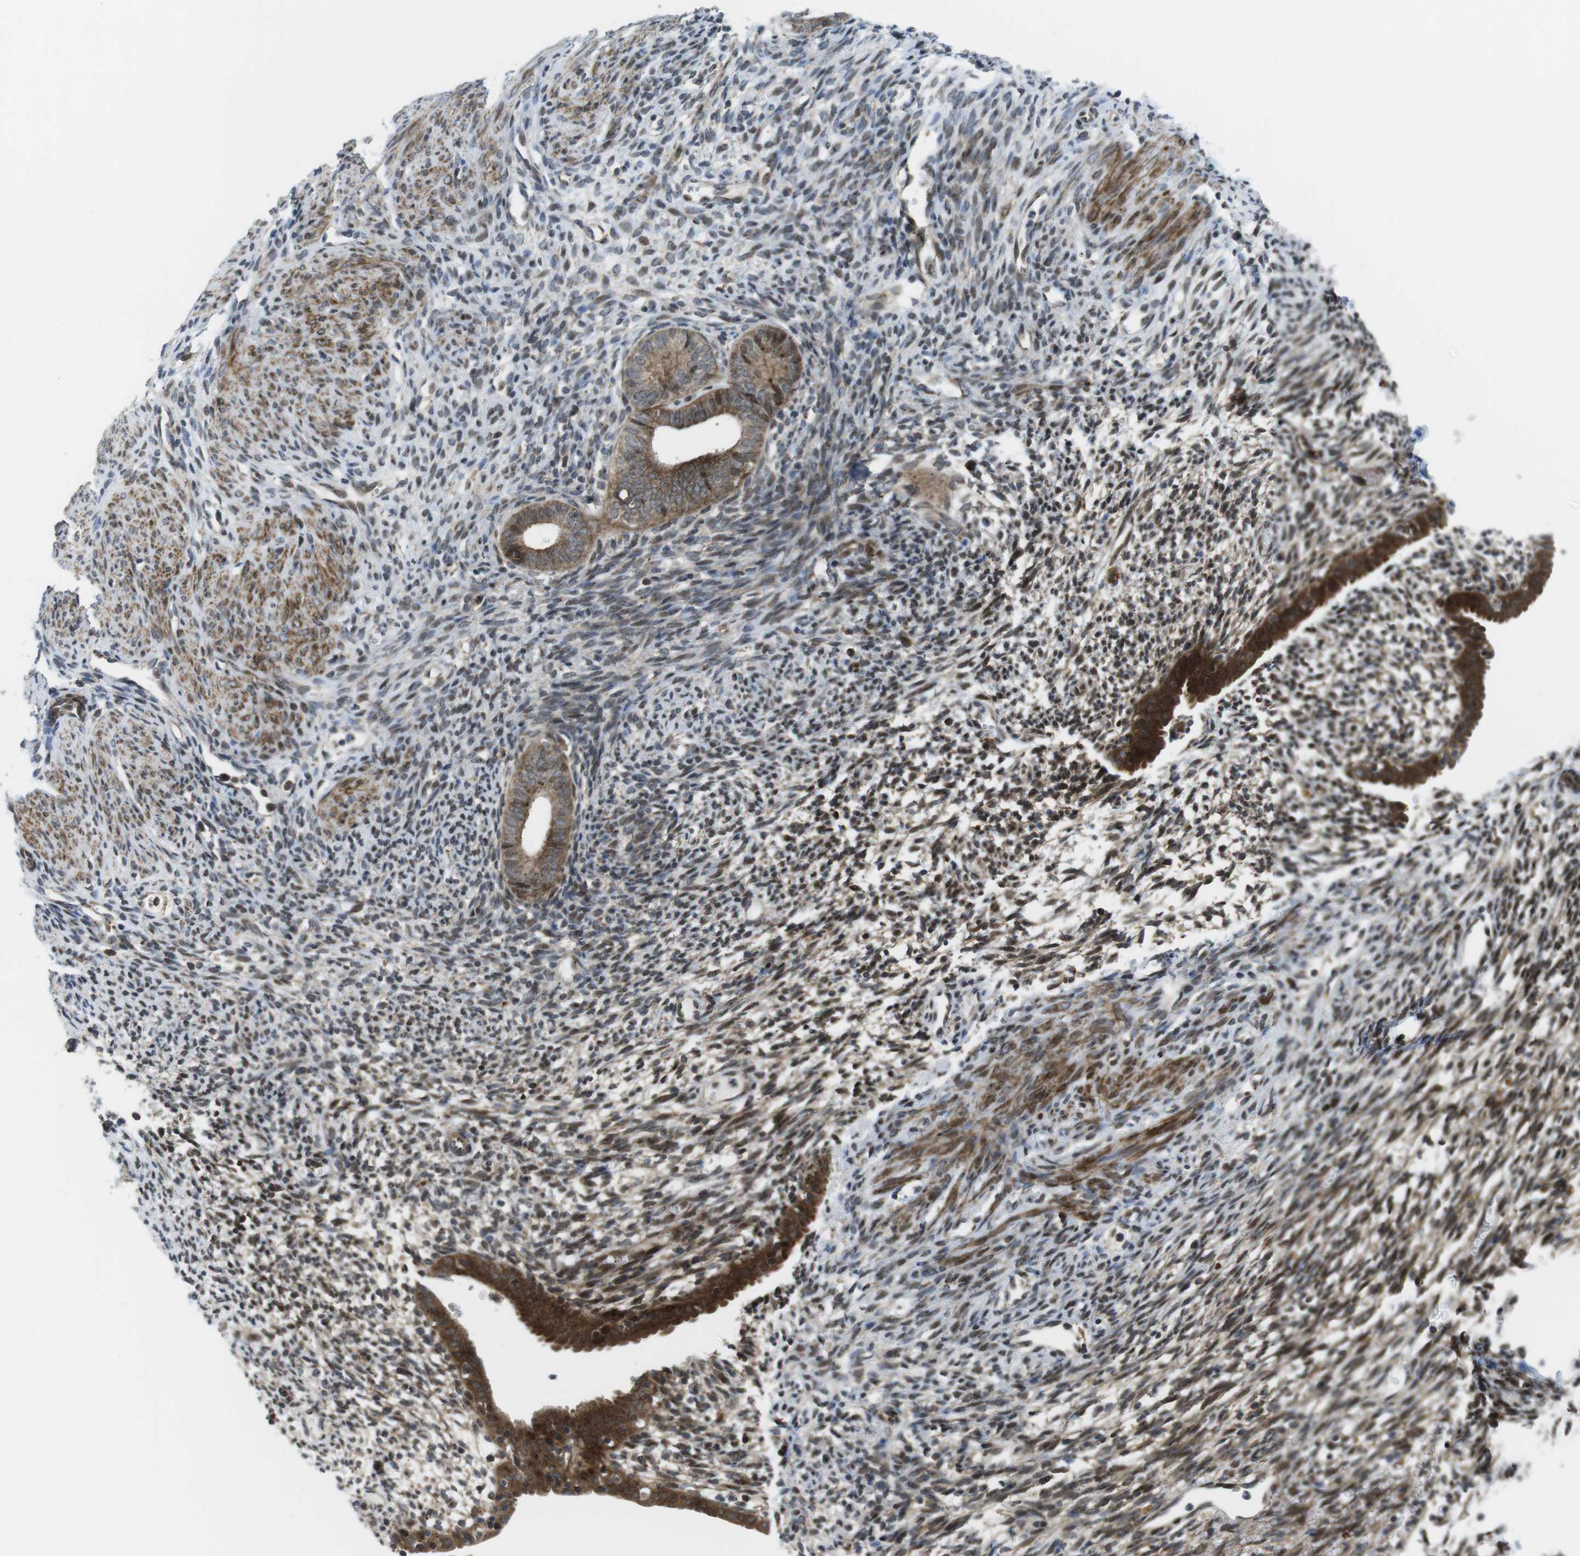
{"staining": {"intensity": "weak", "quantity": "25%-75%", "location": "cytoplasmic/membranous,nuclear"}, "tissue": "endometrium", "cell_type": "Cells in endometrial stroma", "image_type": "normal", "snomed": [{"axis": "morphology", "description": "Normal tissue, NOS"}, {"axis": "morphology", "description": "Atrophy, NOS"}, {"axis": "topography", "description": "Uterus"}, {"axis": "topography", "description": "Endometrium"}], "caption": "Immunohistochemical staining of benign human endometrium reveals low levels of weak cytoplasmic/membranous,nuclear staining in approximately 25%-75% of cells in endometrial stroma.", "gene": "CUL7", "patient": {"sex": "female", "age": 68}}